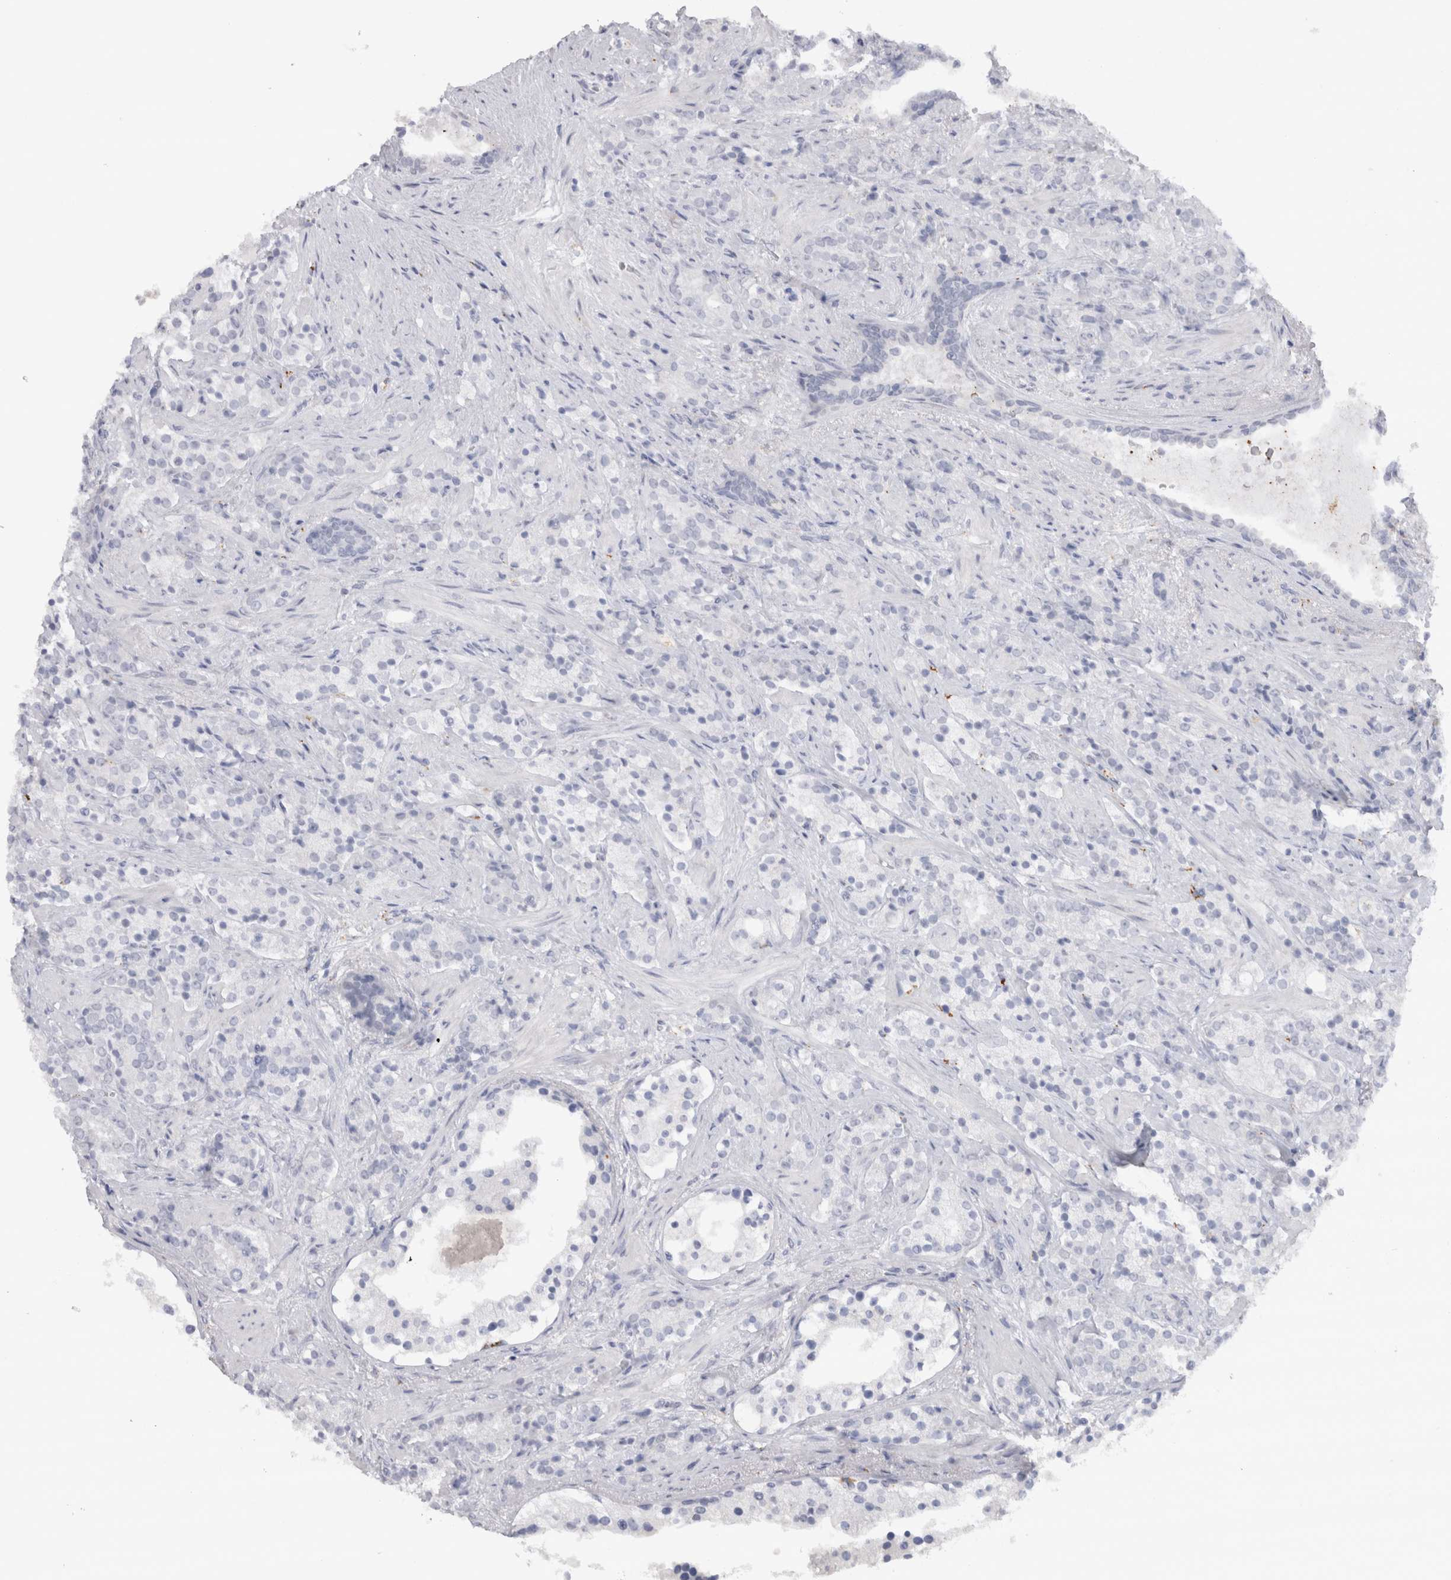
{"staining": {"intensity": "negative", "quantity": "none", "location": "none"}, "tissue": "prostate cancer", "cell_type": "Tumor cells", "image_type": "cancer", "snomed": [{"axis": "morphology", "description": "Adenocarcinoma, High grade"}, {"axis": "topography", "description": "Prostate"}], "caption": "An immunohistochemistry (IHC) micrograph of prostate cancer (high-grade adenocarcinoma) is shown. There is no staining in tumor cells of prostate cancer (high-grade adenocarcinoma).", "gene": "CDH17", "patient": {"sex": "male", "age": 71}}